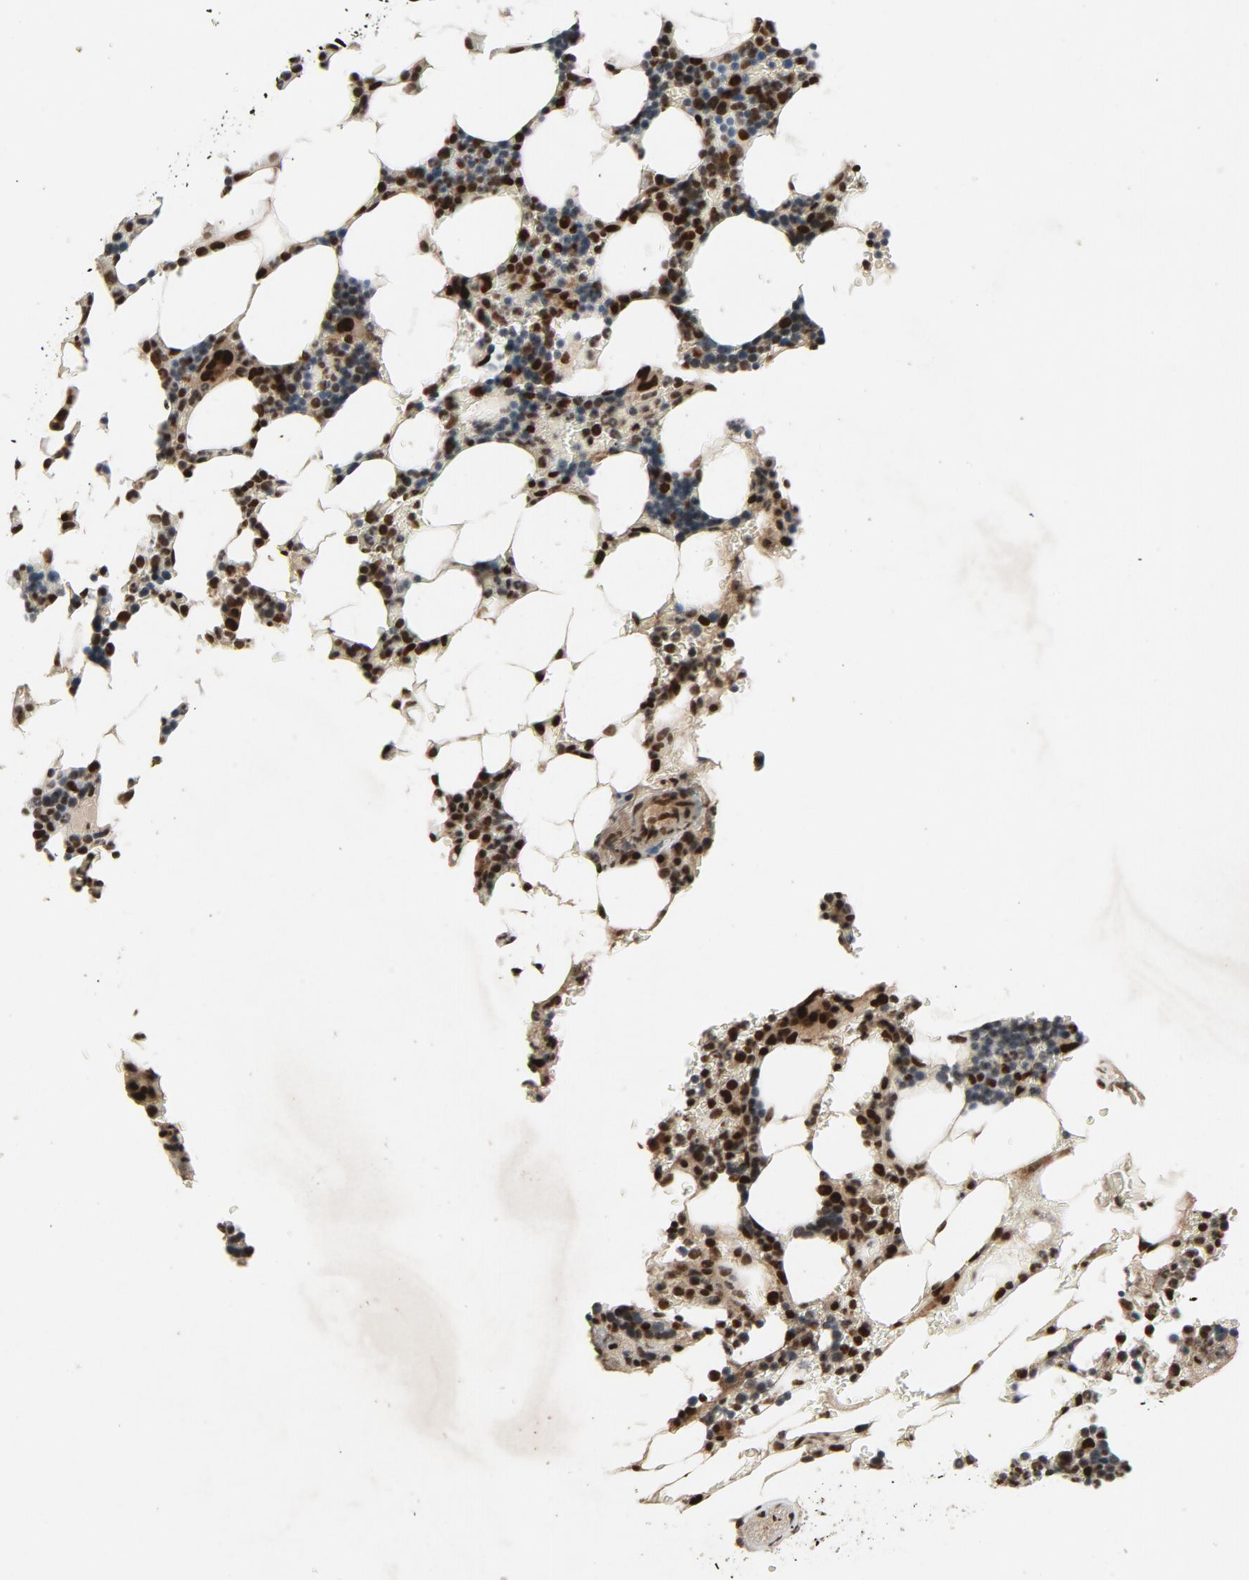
{"staining": {"intensity": "strong", "quantity": ">75%", "location": "nuclear"}, "tissue": "bone marrow", "cell_type": "Hematopoietic cells", "image_type": "normal", "snomed": [{"axis": "morphology", "description": "Normal tissue, NOS"}, {"axis": "topography", "description": "Bone marrow"}], "caption": "A high amount of strong nuclear positivity is present in approximately >75% of hematopoietic cells in benign bone marrow.", "gene": "SMARCD1", "patient": {"sex": "female", "age": 73}}